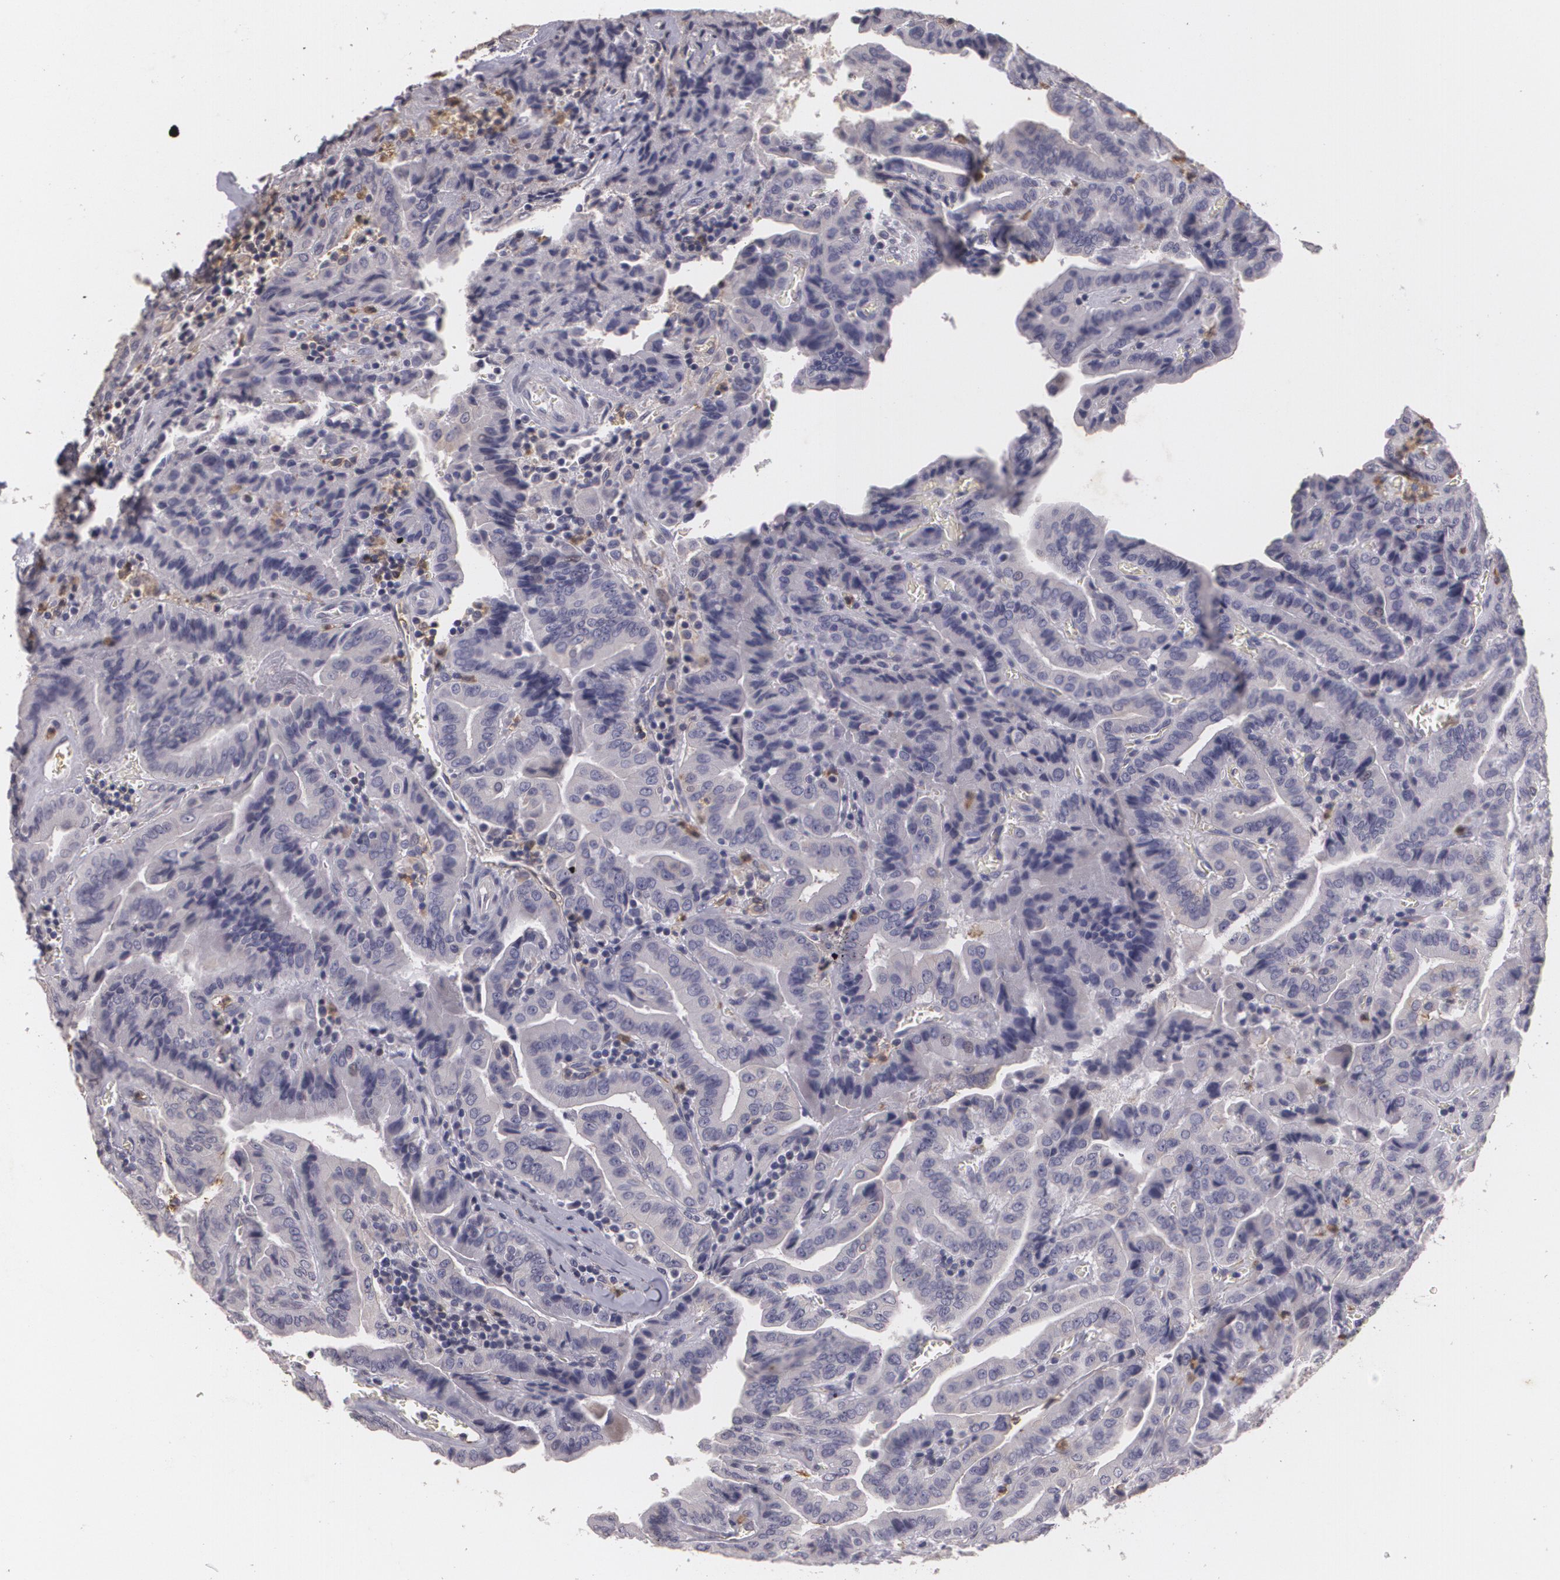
{"staining": {"intensity": "negative", "quantity": "none", "location": "none"}, "tissue": "thyroid cancer", "cell_type": "Tumor cells", "image_type": "cancer", "snomed": [{"axis": "morphology", "description": "Papillary adenocarcinoma, NOS"}, {"axis": "topography", "description": "Thyroid gland"}], "caption": "An immunohistochemistry photomicrograph of papillary adenocarcinoma (thyroid) is shown. There is no staining in tumor cells of papillary adenocarcinoma (thyroid).", "gene": "KCNA4", "patient": {"sex": "female", "age": 71}}